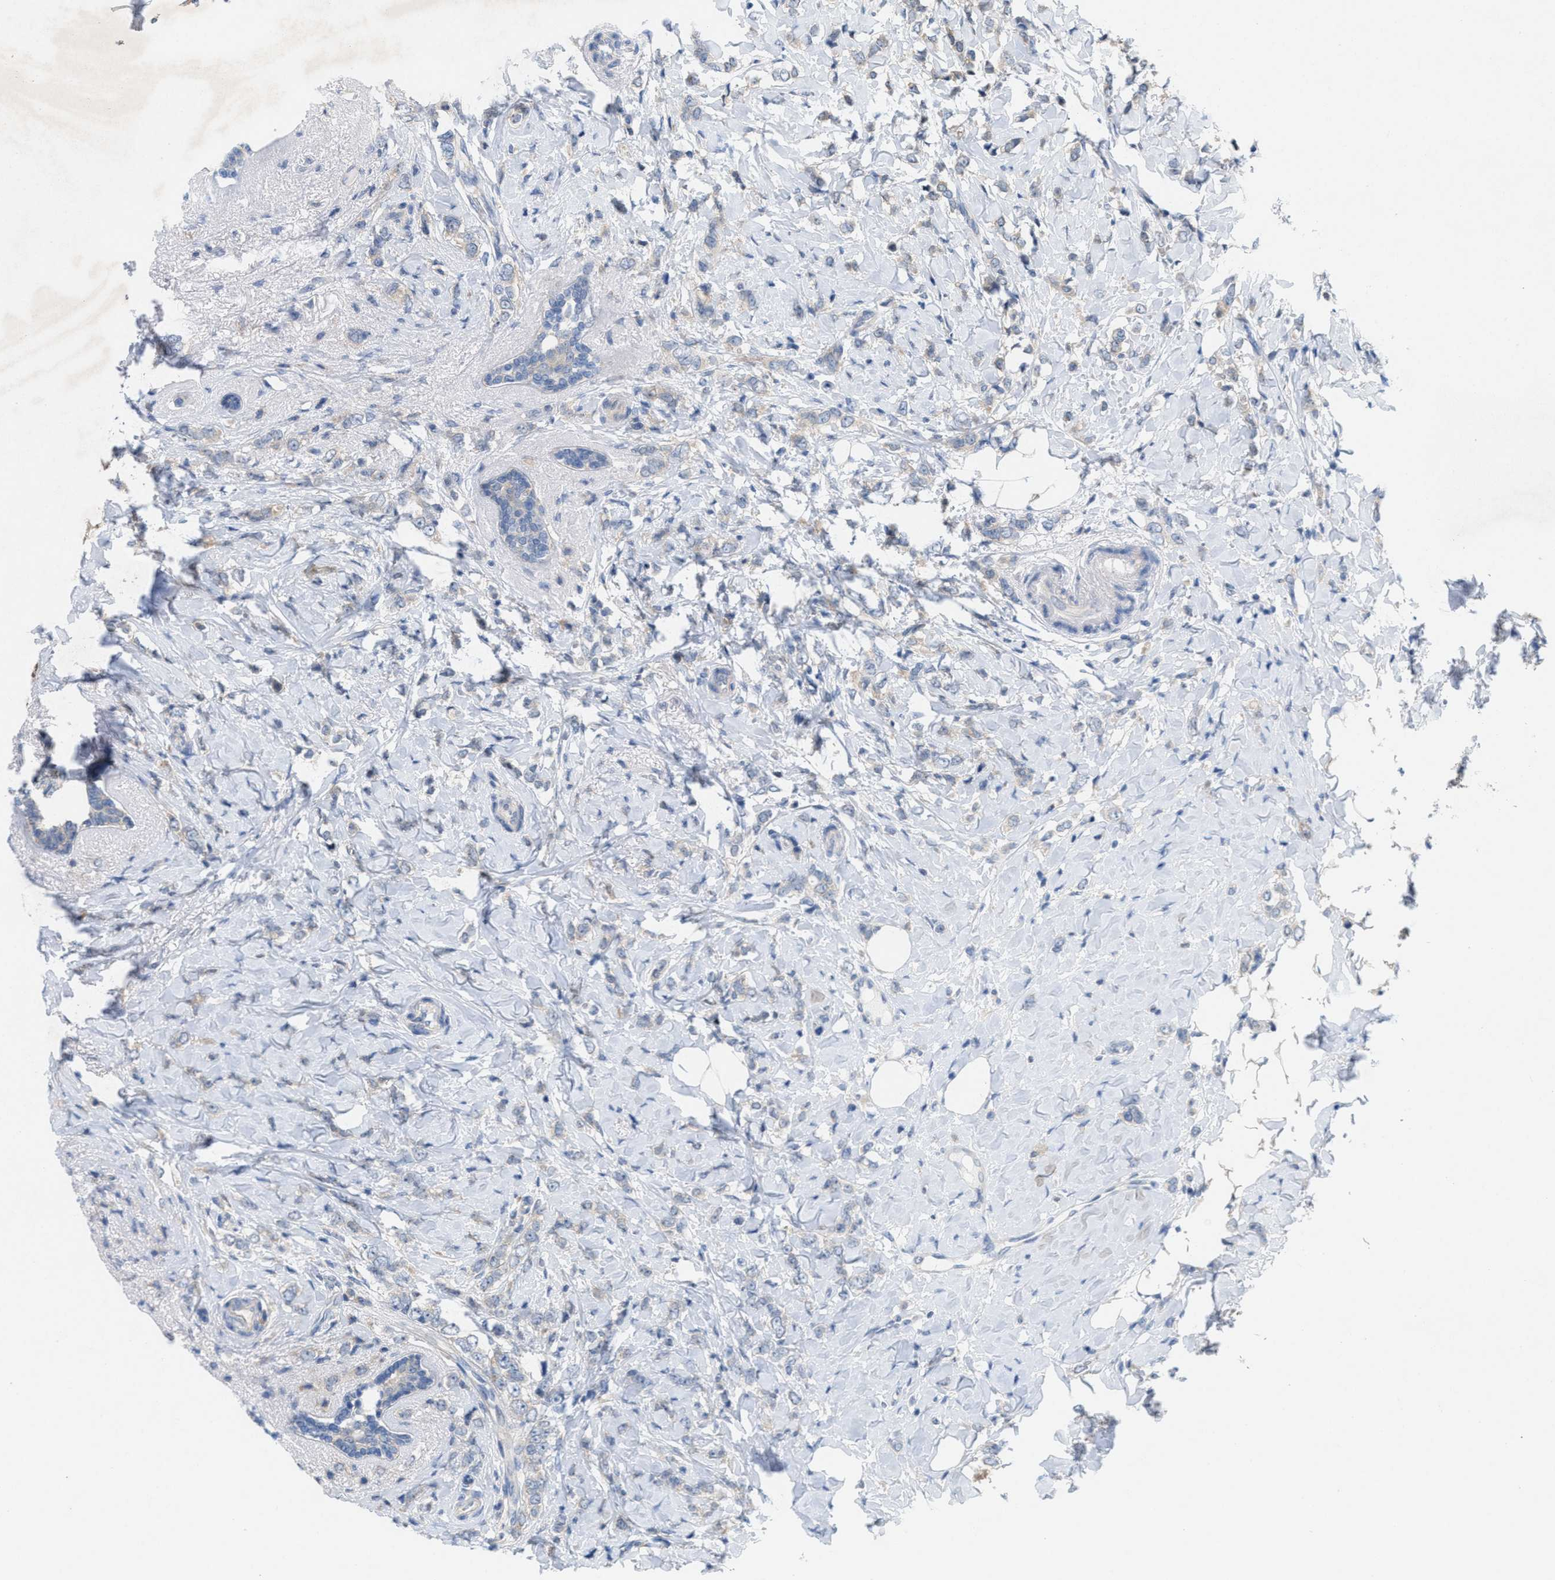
{"staining": {"intensity": "negative", "quantity": "none", "location": "none"}, "tissue": "breast cancer", "cell_type": "Tumor cells", "image_type": "cancer", "snomed": [{"axis": "morphology", "description": "Normal tissue, NOS"}, {"axis": "morphology", "description": "Lobular carcinoma"}, {"axis": "topography", "description": "Breast"}], "caption": "Immunohistochemical staining of breast lobular carcinoma exhibits no significant staining in tumor cells.", "gene": "WIPI2", "patient": {"sex": "female", "age": 47}}